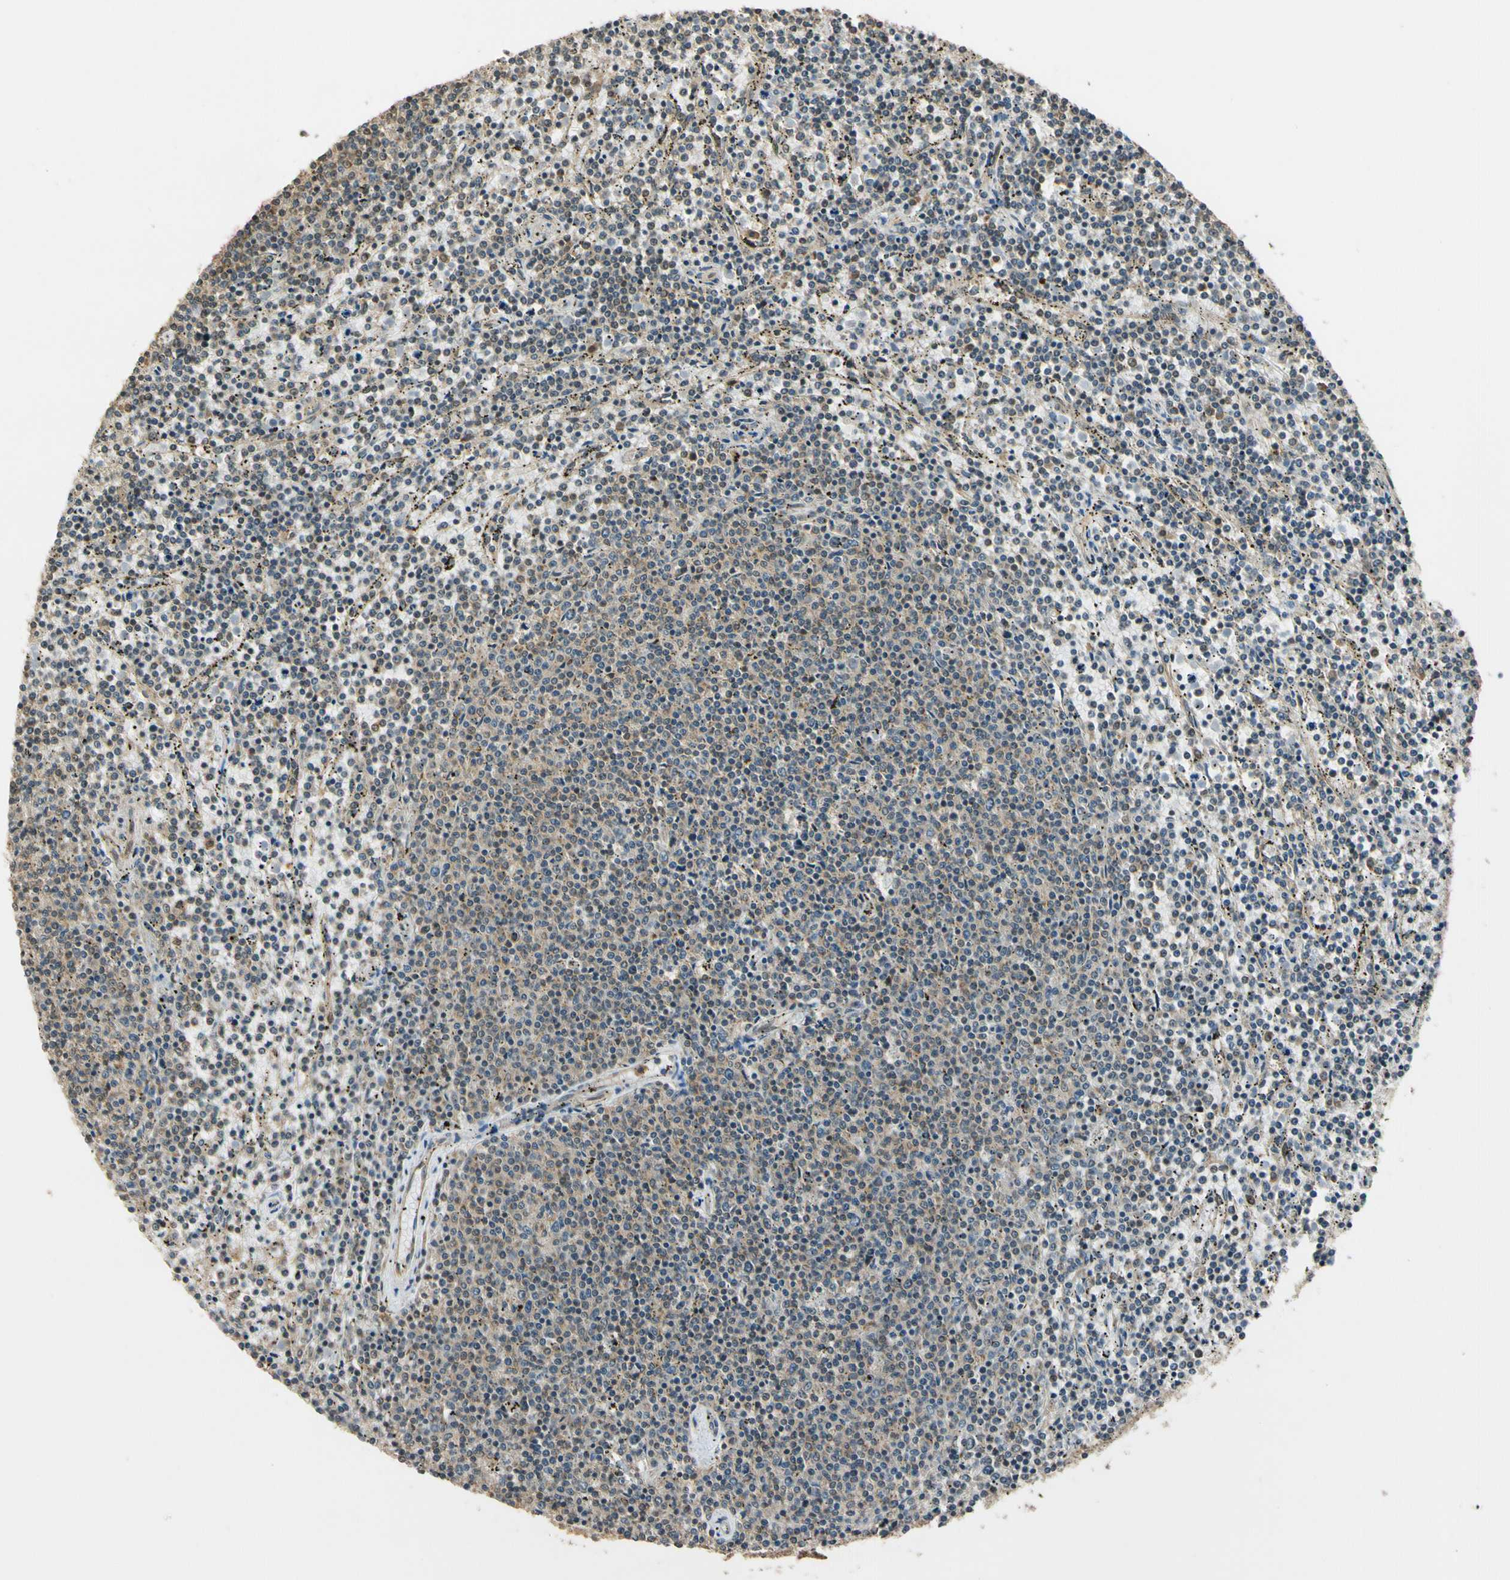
{"staining": {"intensity": "negative", "quantity": "none", "location": "none"}, "tissue": "lymphoma", "cell_type": "Tumor cells", "image_type": "cancer", "snomed": [{"axis": "morphology", "description": "Malignant lymphoma, non-Hodgkin's type, Low grade"}, {"axis": "topography", "description": "Spleen"}], "caption": "Malignant lymphoma, non-Hodgkin's type (low-grade) stained for a protein using IHC exhibits no staining tumor cells.", "gene": "LAMTOR1", "patient": {"sex": "female", "age": 50}}